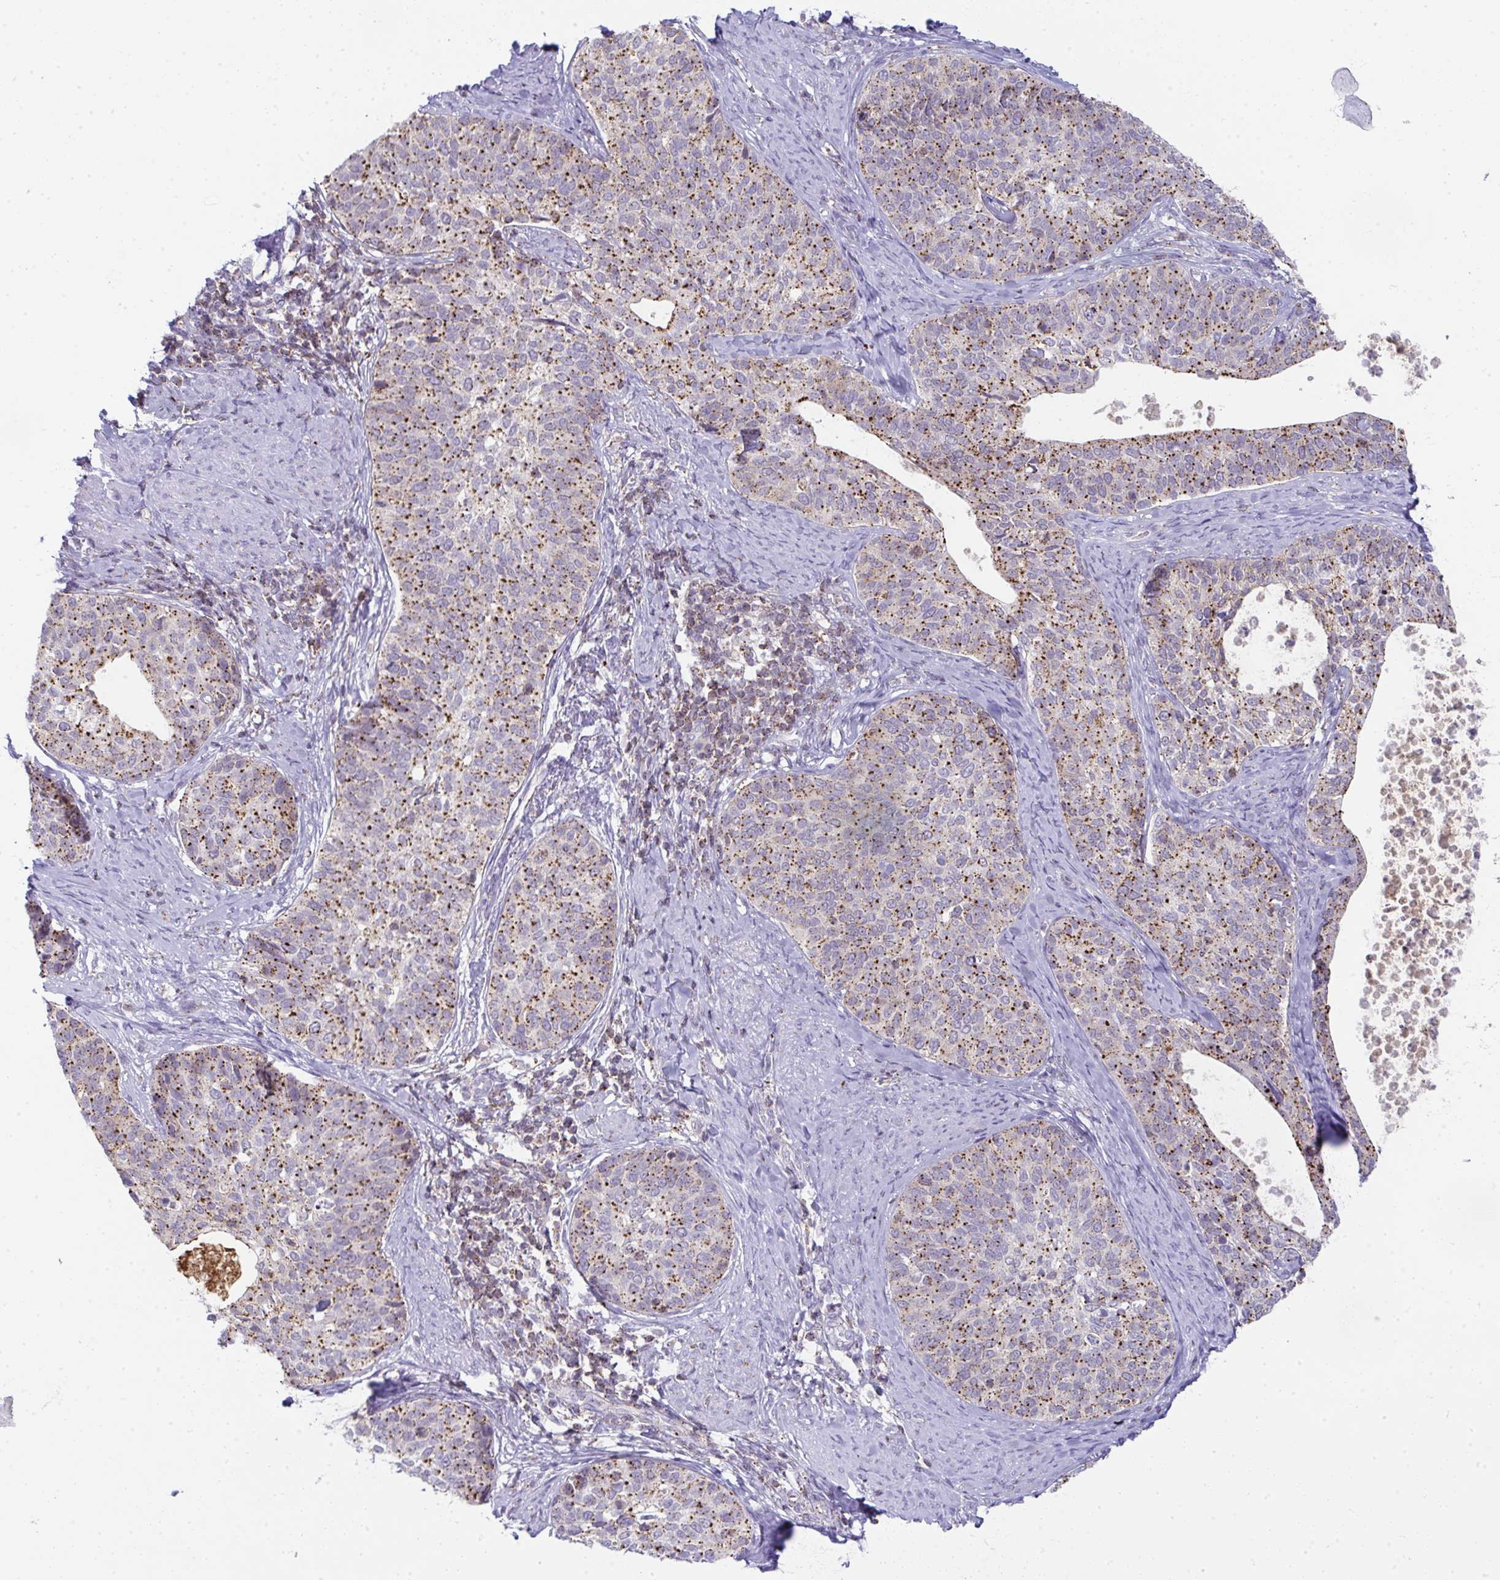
{"staining": {"intensity": "moderate", "quantity": ">75%", "location": "cytoplasmic/membranous"}, "tissue": "cervical cancer", "cell_type": "Tumor cells", "image_type": "cancer", "snomed": [{"axis": "morphology", "description": "Squamous cell carcinoma, NOS"}, {"axis": "topography", "description": "Cervix"}], "caption": "Tumor cells exhibit medium levels of moderate cytoplasmic/membranous staining in about >75% of cells in human cervical cancer.", "gene": "VPS4B", "patient": {"sex": "female", "age": 69}}